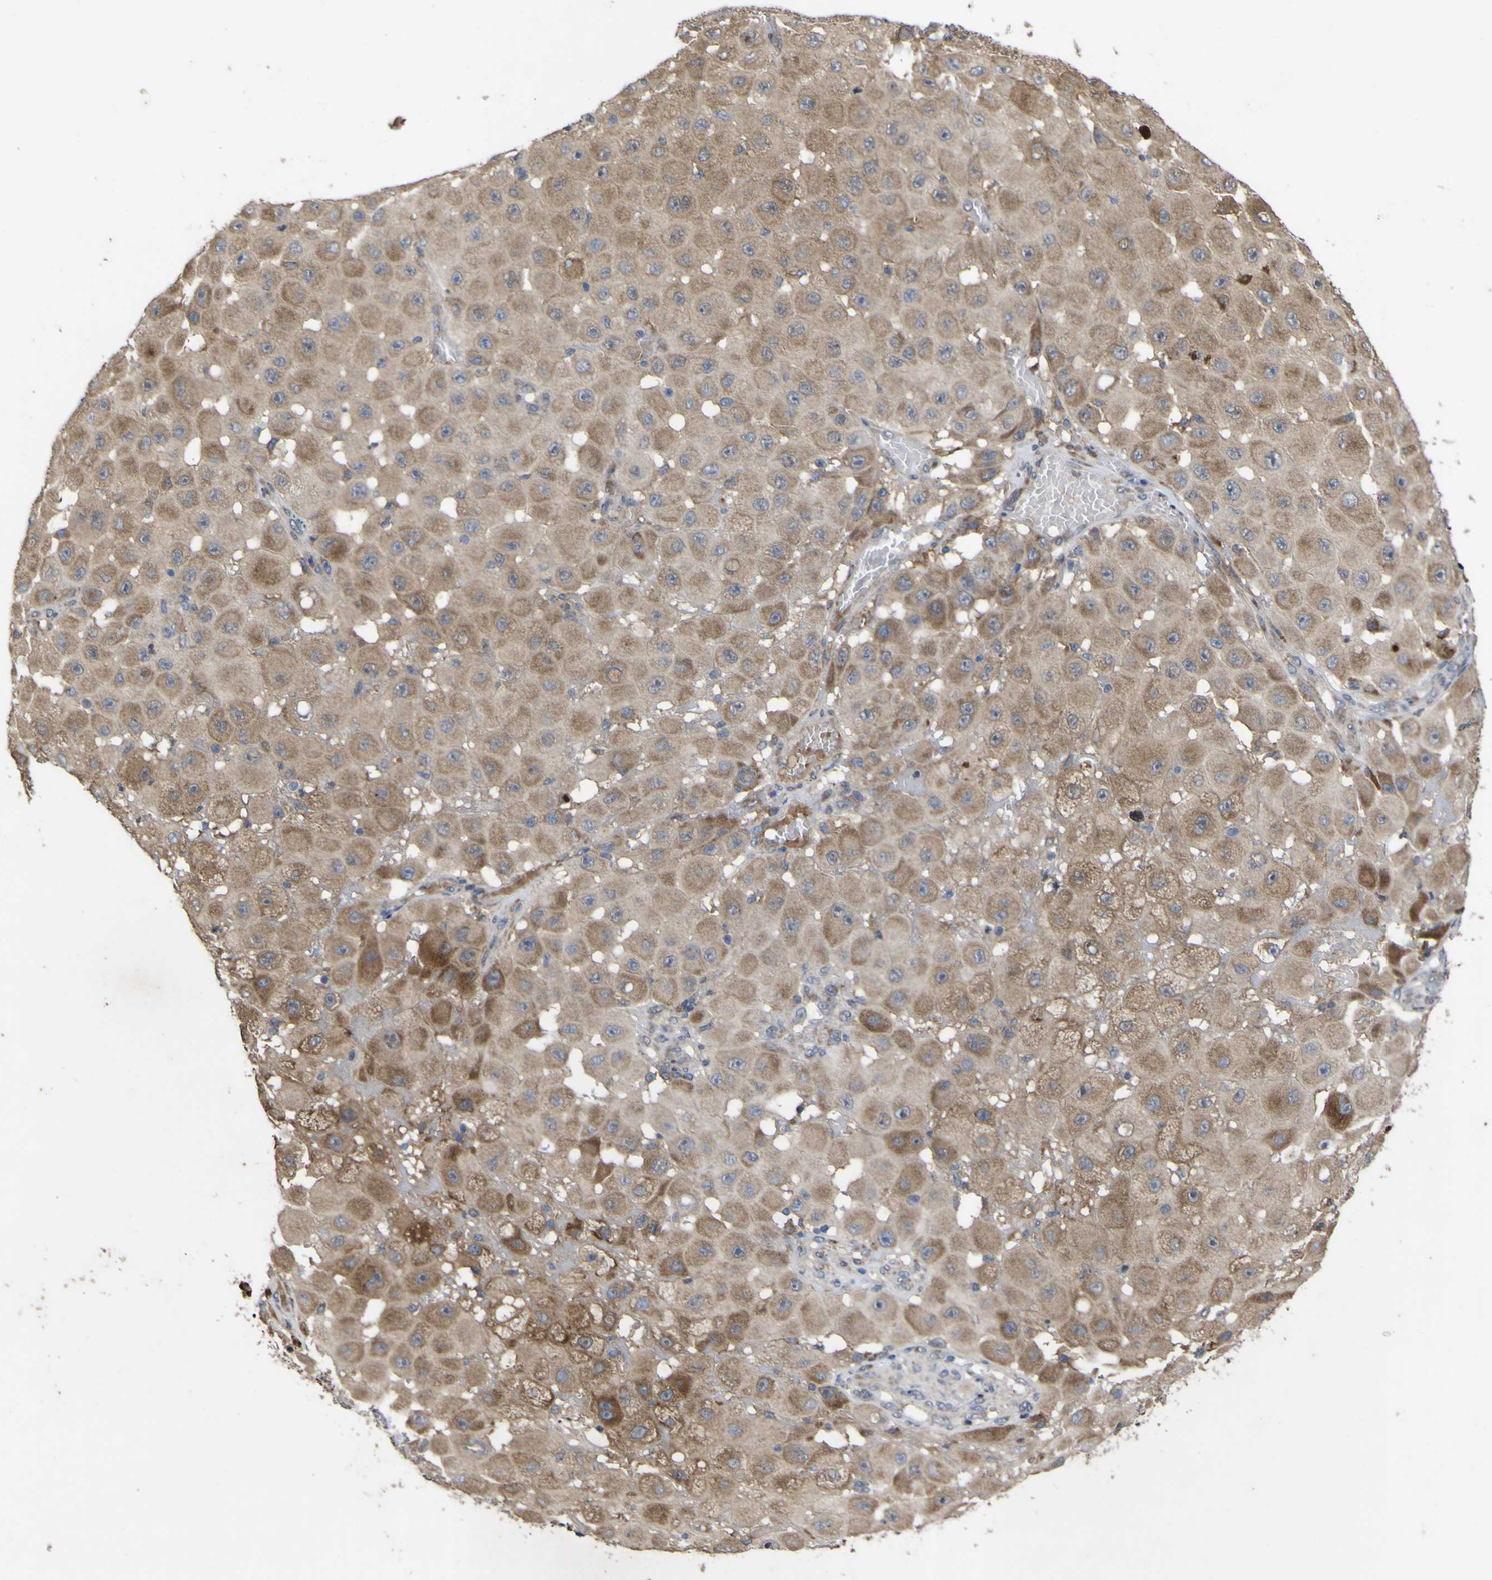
{"staining": {"intensity": "moderate", "quantity": ">75%", "location": "cytoplasmic/membranous"}, "tissue": "melanoma", "cell_type": "Tumor cells", "image_type": "cancer", "snomed": [{"axis": "morphology", "description": "Malignant melanoma, NOS"}, {"axis": "topography", "description": "Skin"}], "caption": "Tumor cells display medium levels of moderate cytoplasmic/membranous expression in about >75% of cells in melanoma.", "gene": "IRAK2", "patient": {"sex": "female", "age": 81}}